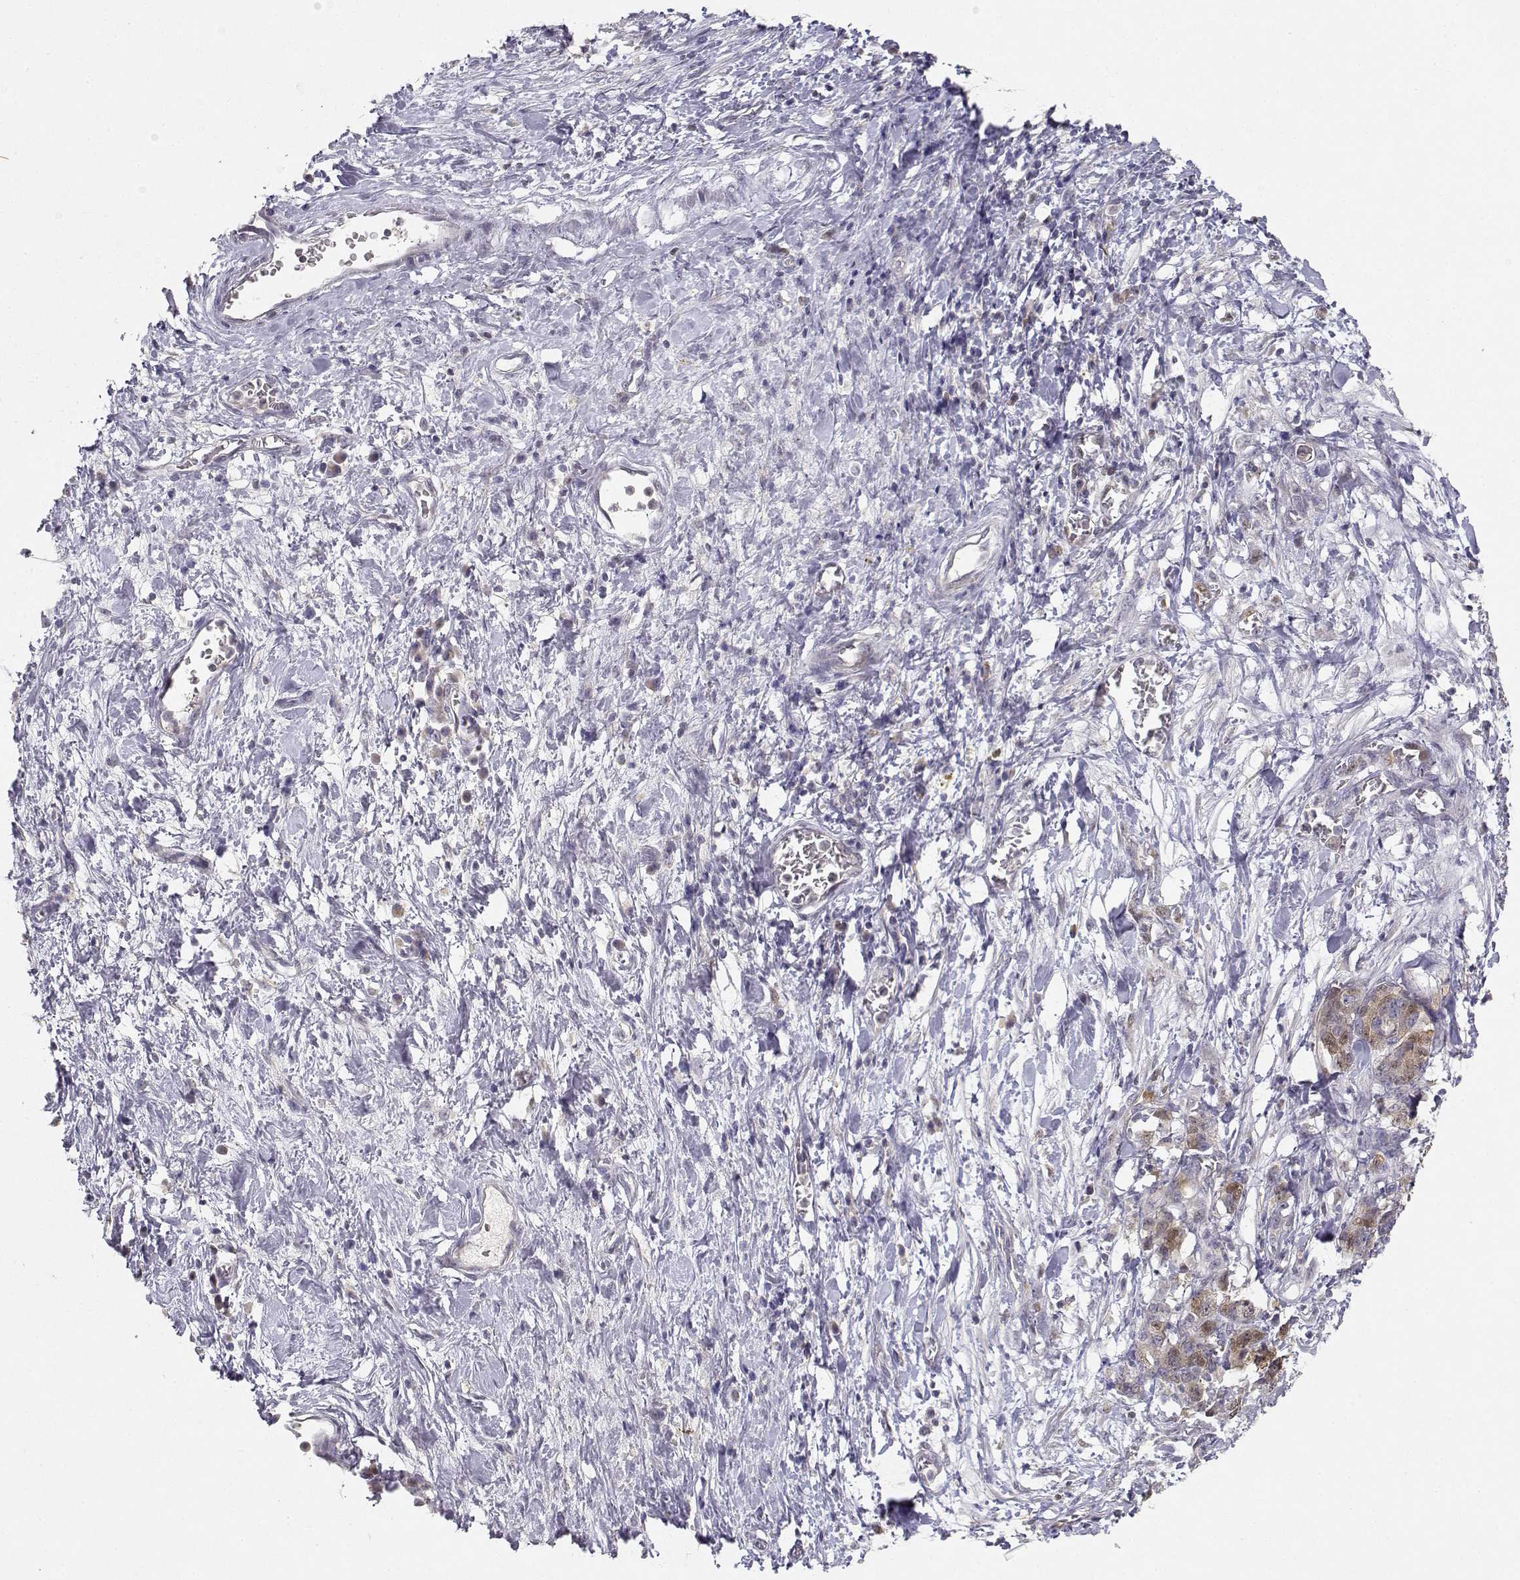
{"staining": {"intensity": "weak", "quantity": "25%-75%", "location": "cytoplasmic/membranous,nuclear"}, "tissue": "stomach cancer", "cell_type": "Tumor cells", "image_type": "cancer", "snomed": [{"axis": "morphology", "description": "Normal tissue, NOS"}, {"axis": "morphology", "description": "Adenocarcinoma, NOS"}, {"axis": "topography", "description": "Stomach"}], "caption": "Protein analysis of adenocarcinoma (stomach) tissue displays weak cytoplasmic/membranous and nuclear positivity in about 25%-75% of tumor cells.", "gene": "RAD51", "patient": {"sex": "female", "age": 64}}